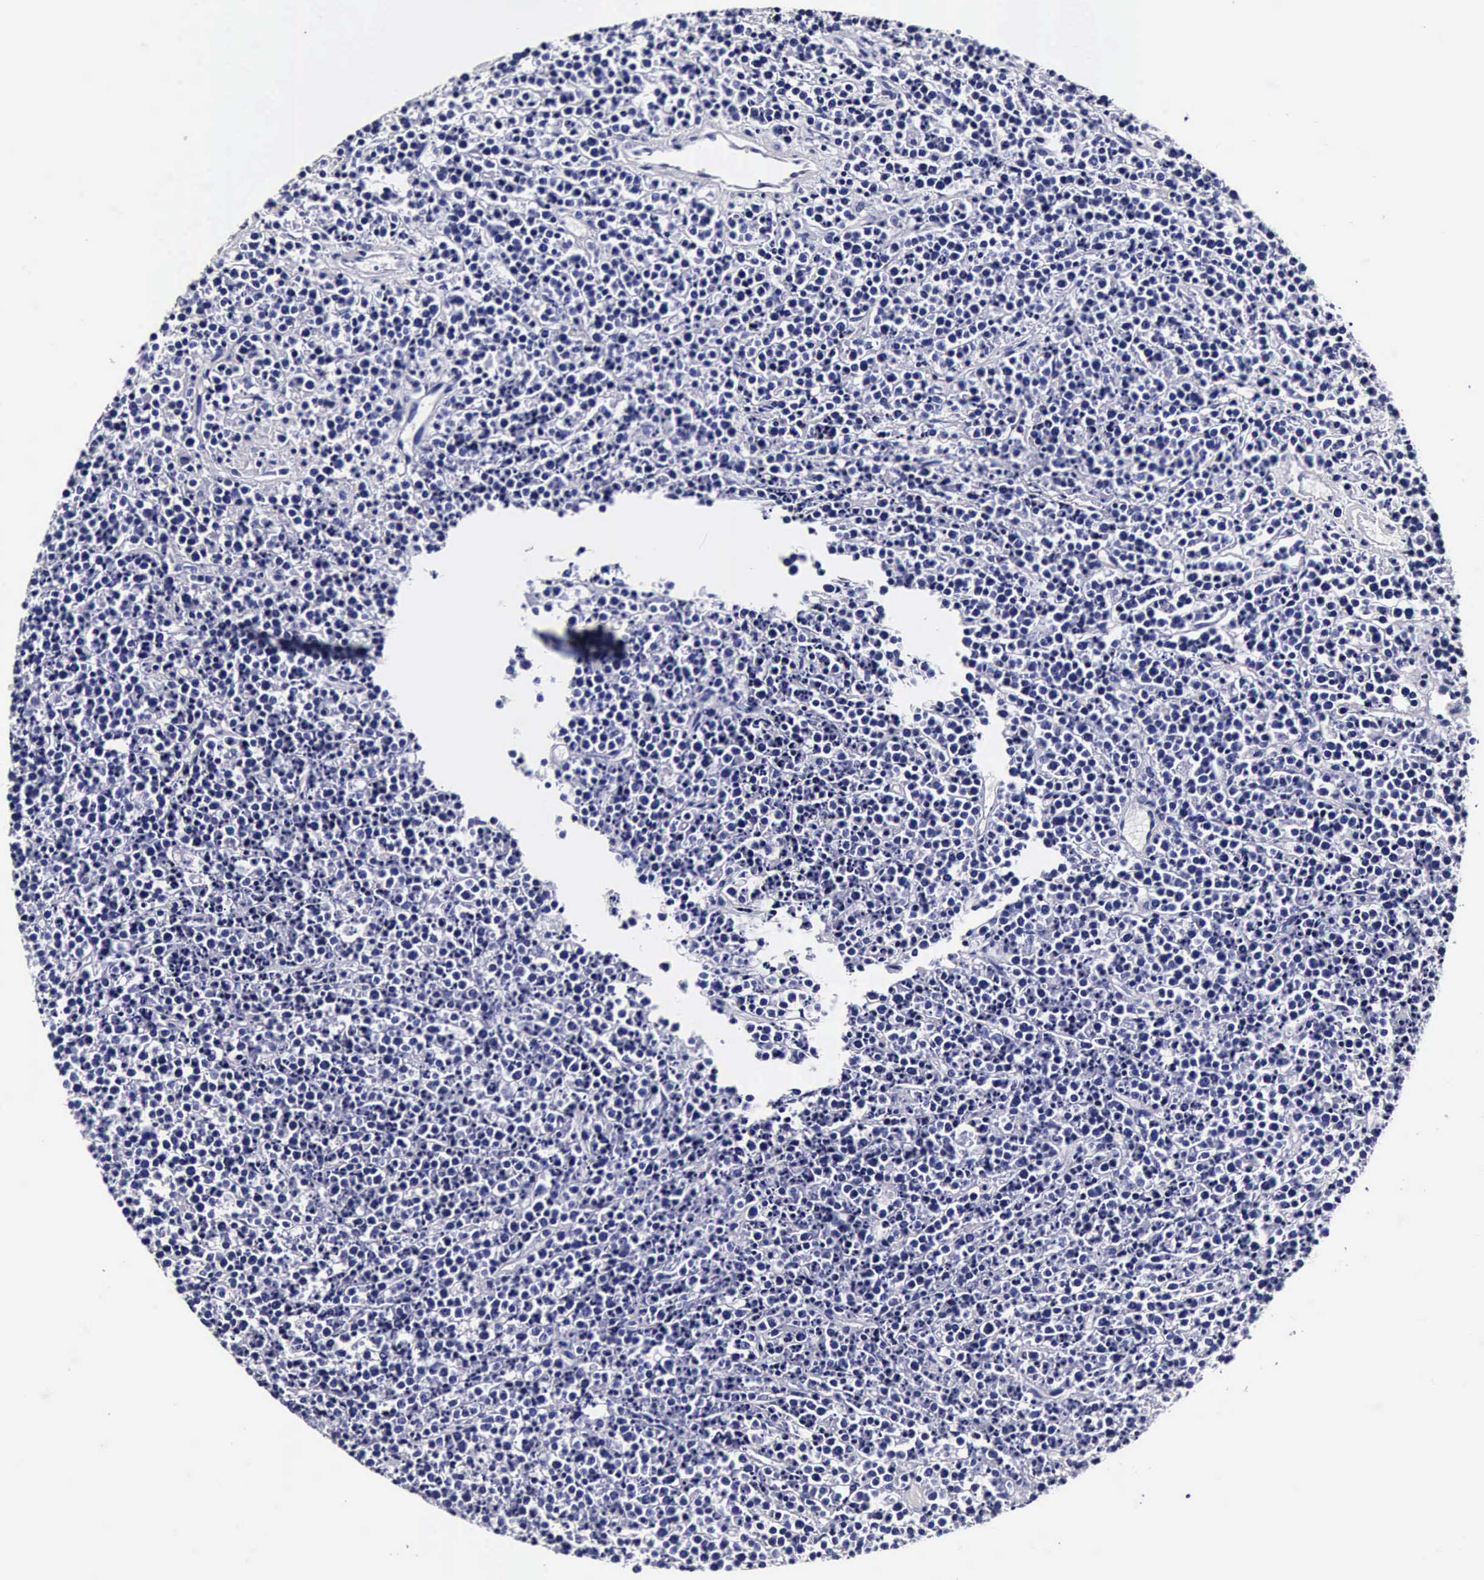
{"staining": {"intensity": "negative", "quantity": "none", "location": "none"}, "tissue": "lymphoma", "cell_type": "Tumor cells", "image_type": "cancer", "snomed": [{"axis": "morphology", "description": "Malignant lymphoma, non-Hodgkin's type, High grade"}, {"axis": "topography", "description": "Ovary"}], "caption": "The immunohistochemistry (IHC) micrograph has no significant positivity in tumor cells of malignant lymphoma, non-Hodgkin's type (high-grade) tissue.", "gene": "IAPP", "patient": {"sex": "female", "age": 56}}